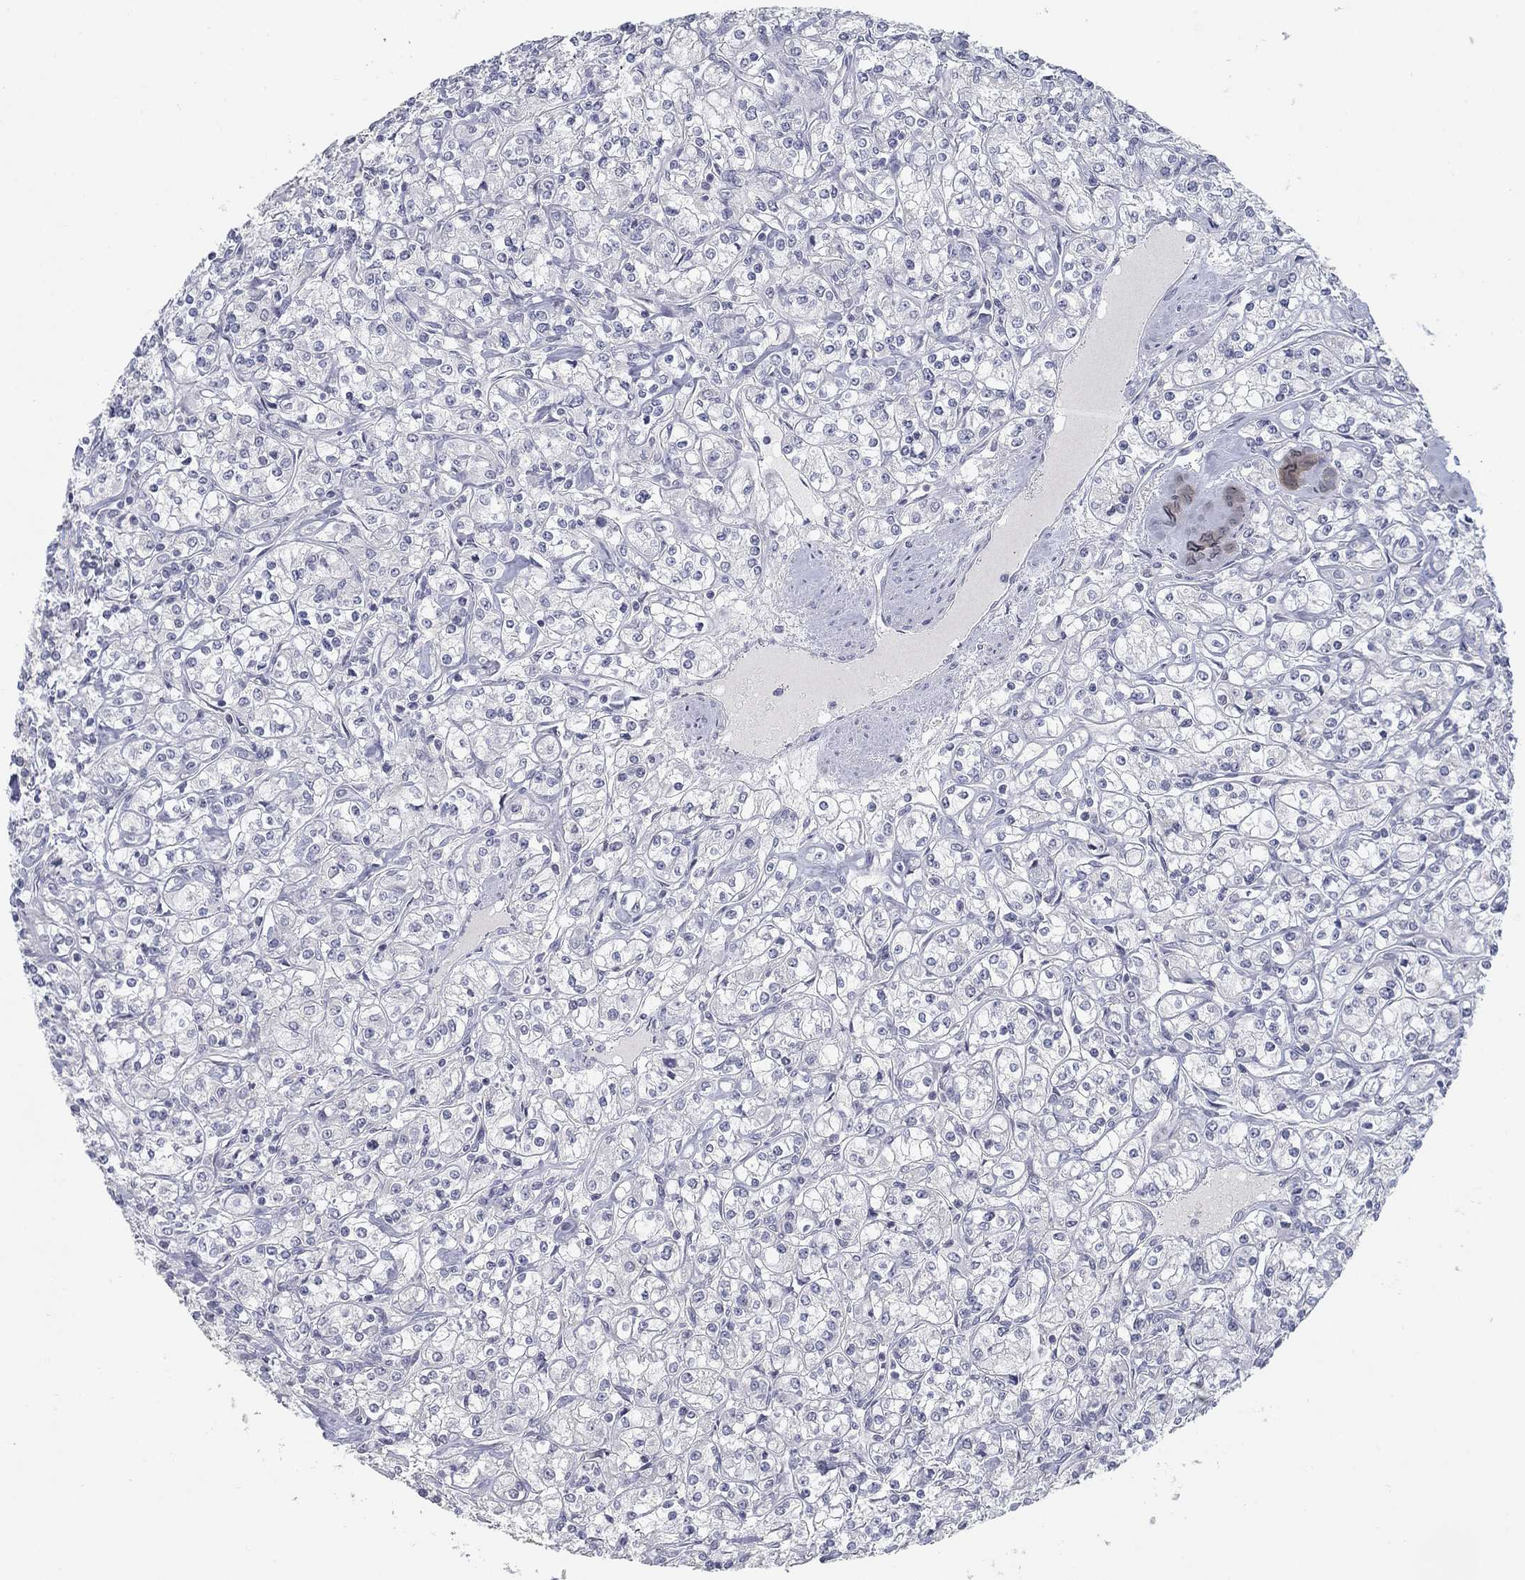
{"staining": {"intensity": "negative", "quantity": "none", "location": "none"}, "tissue": "renal cancer", "cell_type": "Tumor cells", "image_type": "cancer", "snomed": [{"axis": "morphology", "description": "Adenocarcinoma, NOS"}, {"axis": "topography", "description": "Kidney"}], "caption": "IHC image of renal cancer (adenocarcinoma) stained for a protein (brown), which shows no staining in tumor cells.", "gene": "ATP1A3", "patient": {"sex": "male", "age": 77}}